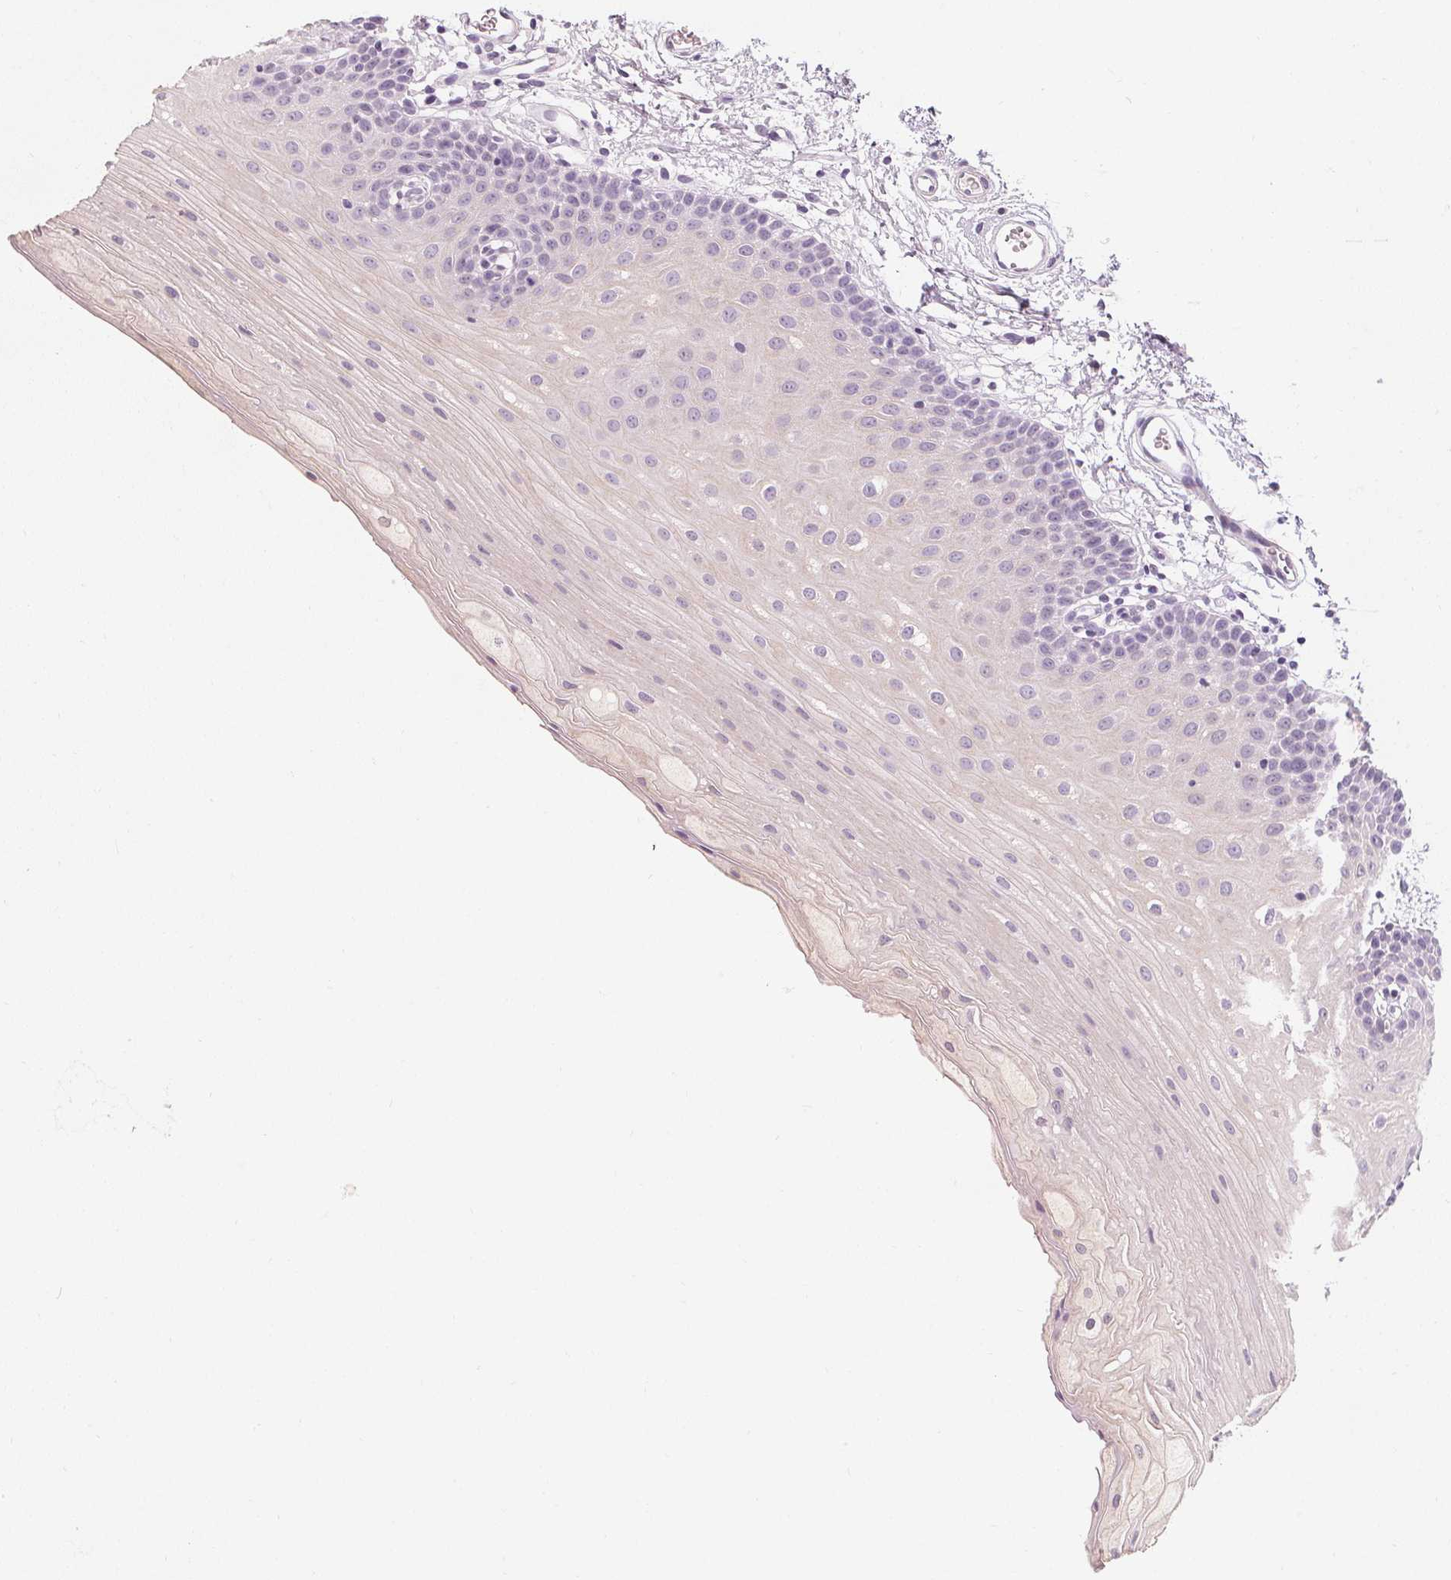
{"staining": {"intensity": "negative", "quantity": "none", "location": "none"}, "tissue": "oral mucosa", "cell_type": "Squamous epithelial cells", "image_type": "normal", "snomed": [{"axis": "morphology", "description": "Normal tissue, NOS"}, {"axis": "morphology", "description": "Adenocarcinoma, NOS"}, {"axis": "topography", "description": "Oral tissue"}, {"axis": "topography", "description": "Head-Neck"}], "caption": "This micrograph is of unremarkable oral mucosa stained with immunohistochemistry to label a protein in brown with the nuclei are counter-stained blue. There is no expression in squamous epithelial cells.", "gene": "DBX2", "patient": {"sex": "female", "age": 57}}